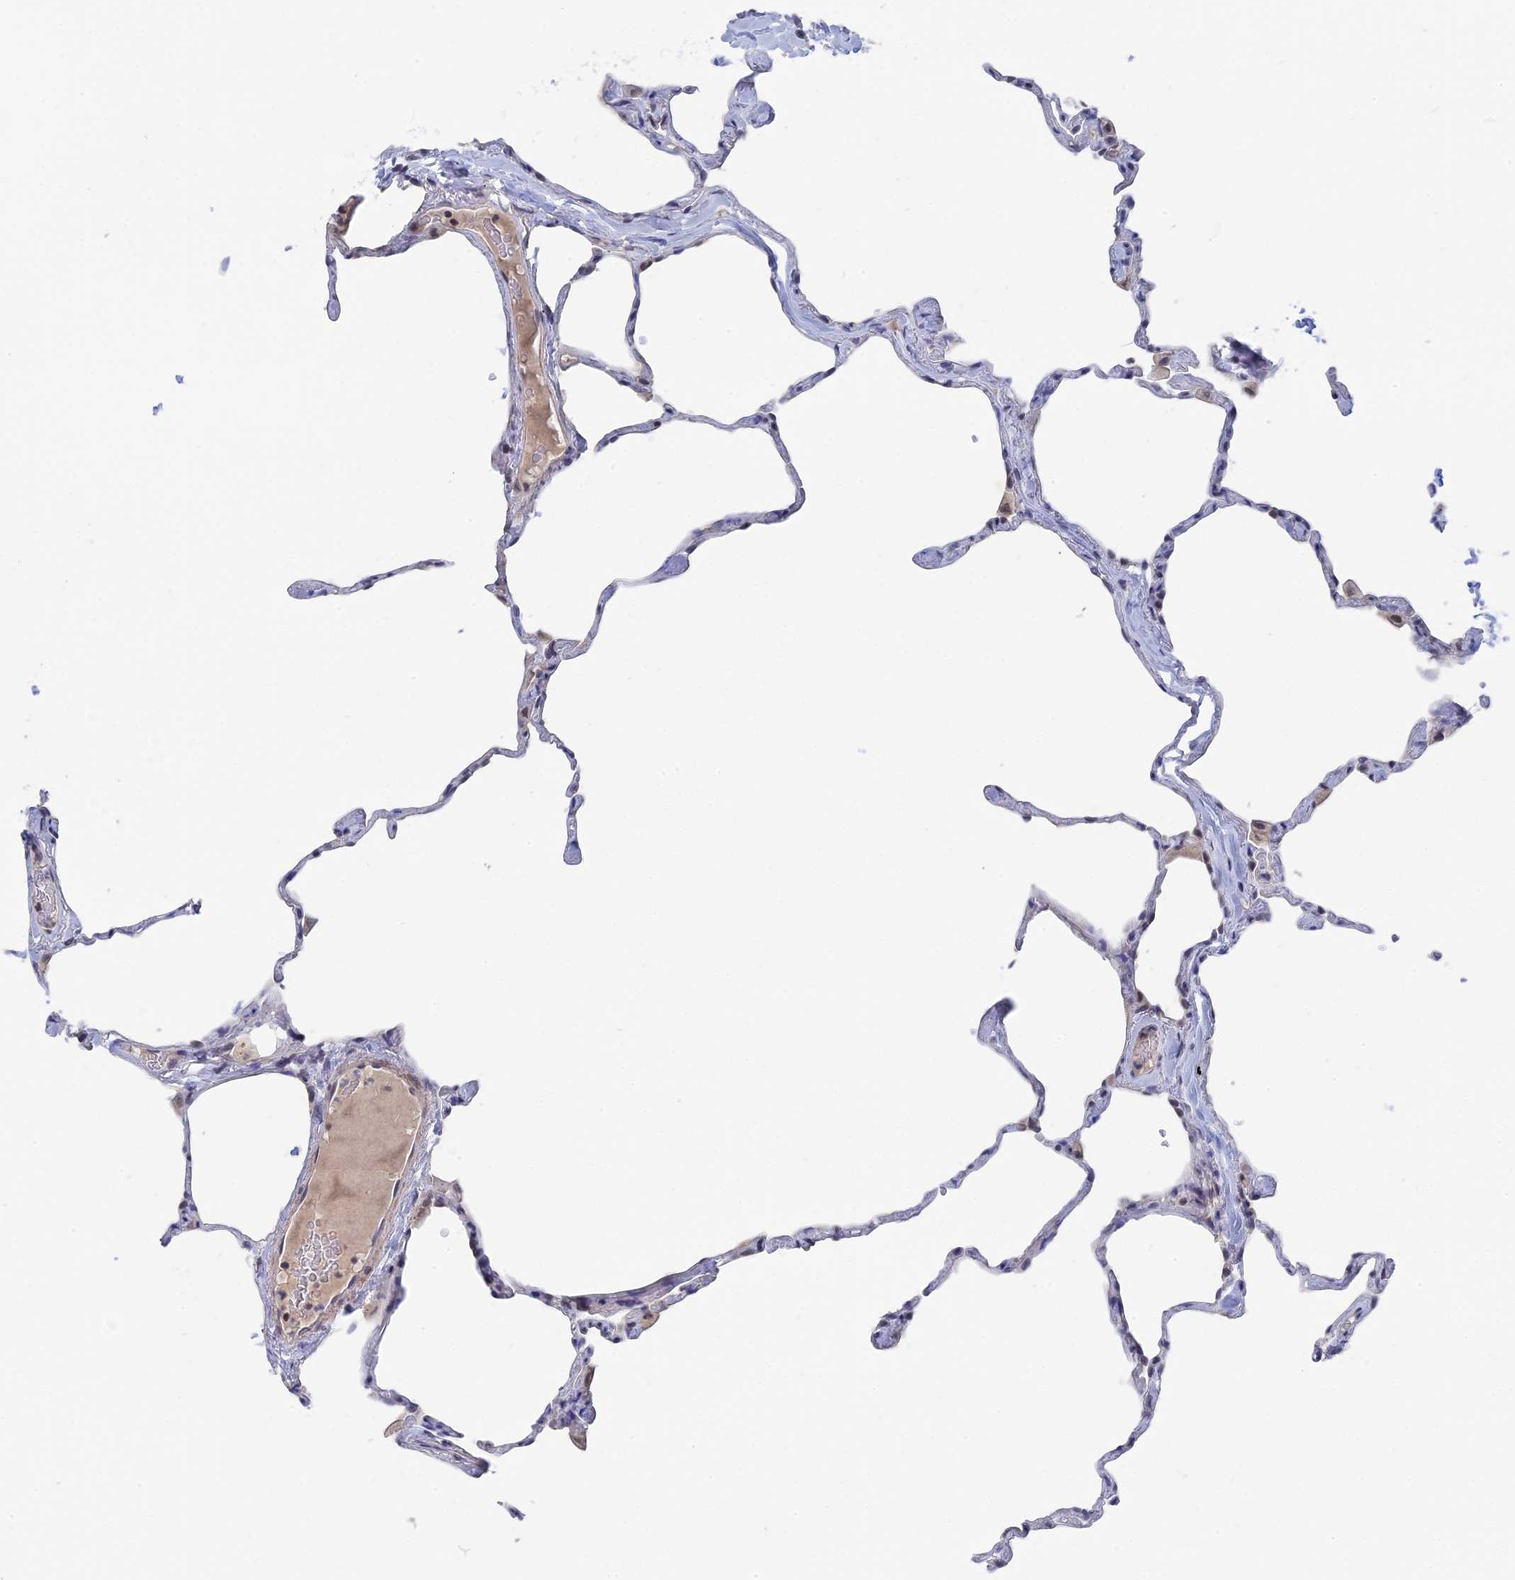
{"staining": {"intensity": "negative", "quantity": "none", "location": "none"}, "tissue": "lung", "cell_type": "Alveolar cells", "image_type": "normal", "snomed": [{"axis": "morphology", "description": "Normal tissue, NOS"}, {"axis": "topography", "description": "Lung"}], "caption": "DAB immunohistochemical staining of normal human lung shows no significant staining in alveolar cells. The staining is performed using DAB (3,3'-diaminobenzidine) brown chromogen with nuclei counter-stained in using hematoxylin.", "gene": "BRD2", "patient": {"sex": "male", "age": 65}}